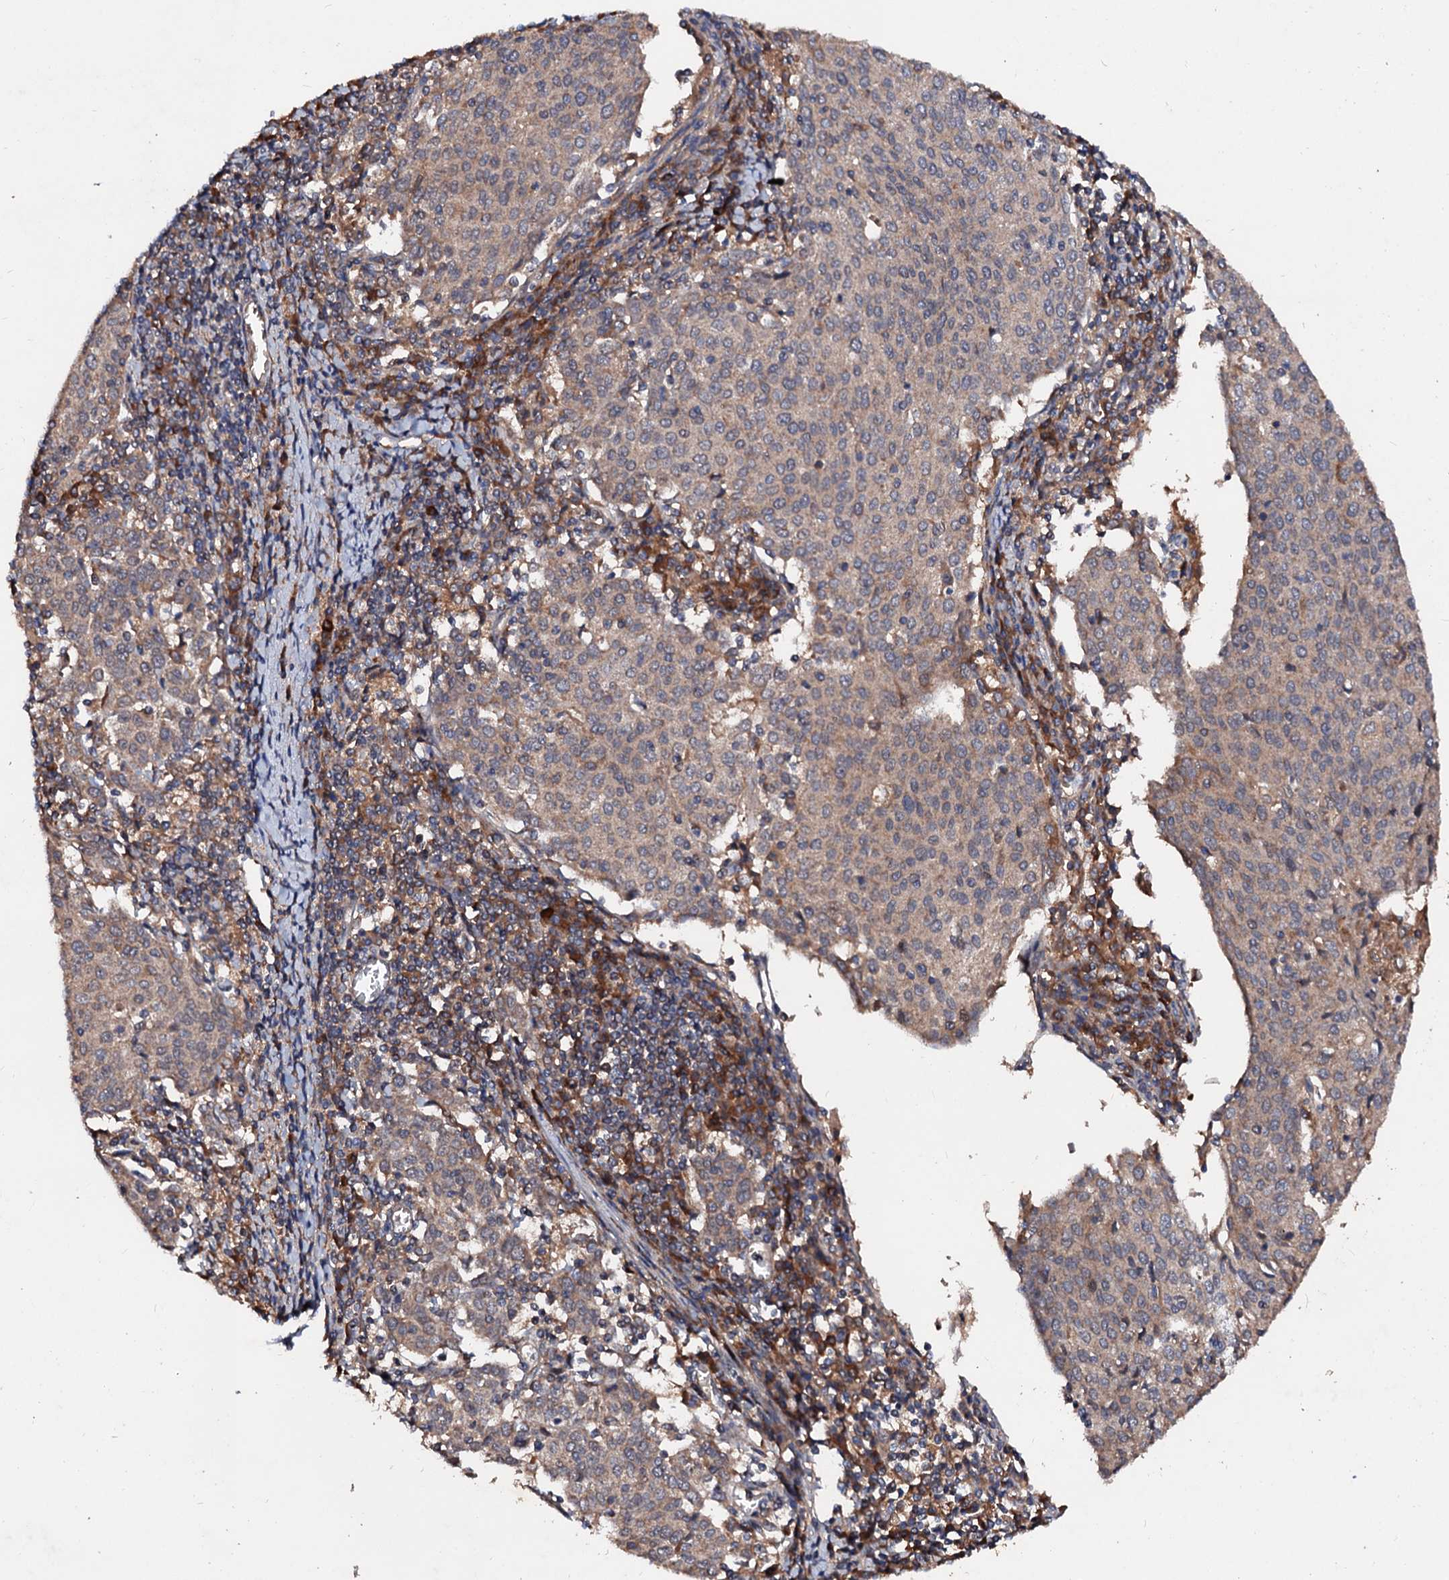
{"staining": {"intensity": "weak", "quantity": ">75%", "location": "cytoplasmic/membranous"}, "tissue": "cervical cancer", "cell_type": "Tumor cells", "image_type": "cancer", "snomed": [{"axis": "morphology", "description": "Squamous cell carcinoma, NOS"}, {"axis": "topography", "description": "Cervix"}], "caption": "The image displays immunohistochemical staining of squamous cell carcinoma (cervical). There is weak cytoplasmic/membranous staining is identified in about >75% of tumor cells.", "gene": "EXTL1", "patient": {"sex": "female", "age": 46}}